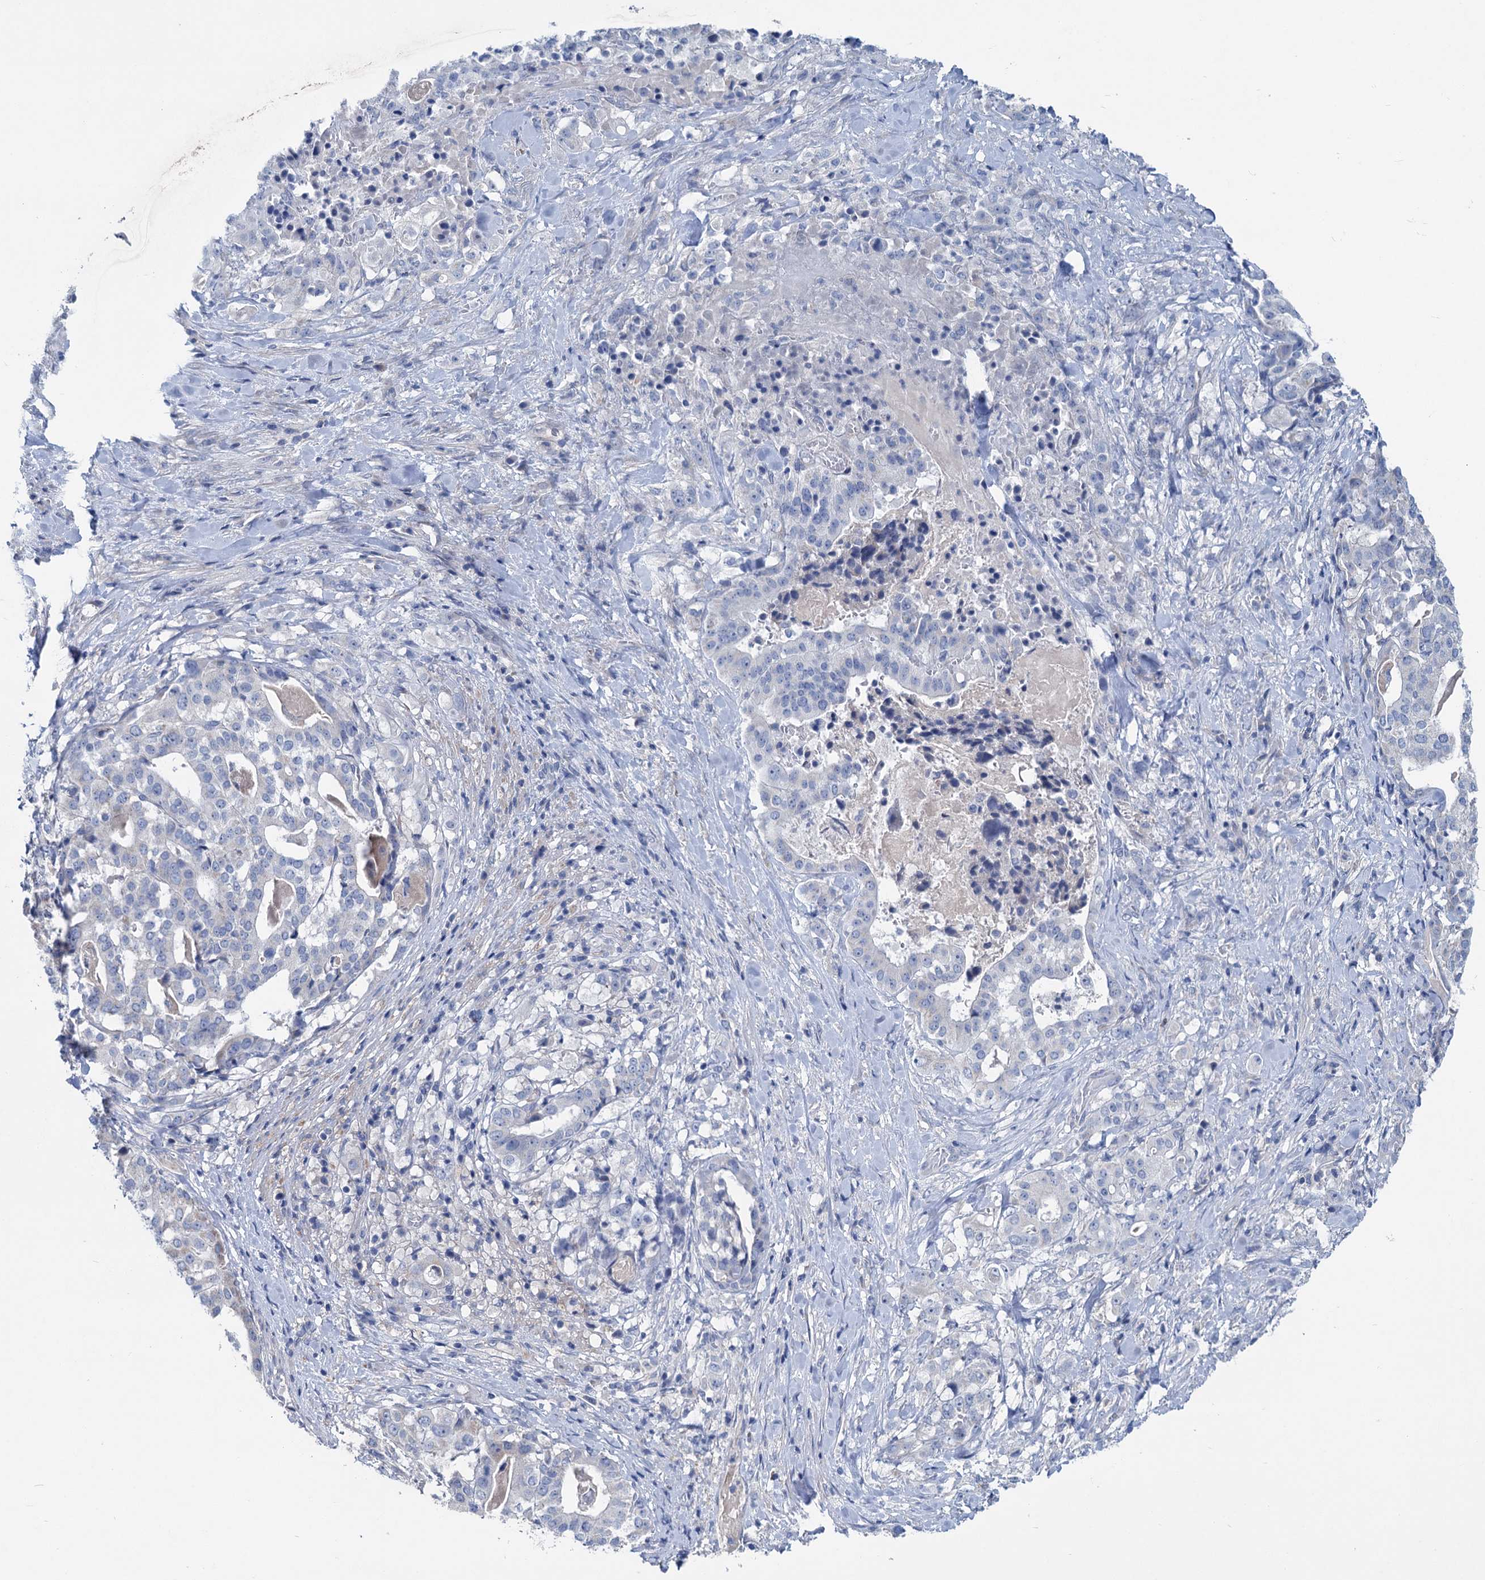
{"staining": {"intensity": "negative", "quantity": "none", "location": "none"}, "tissue": "stomach cancer", "cell_type": "Tumor cells", "image_type": "cancer", "snomed": [{"axis": "morphology", "description": "Adenocarcinoma, NOS"}, {"axis": "topography", "description": "Stomach"}], "caption": "This is an immunohistochemistry histopathology image of stomach adenocarcinoma. There is no positivity in tumor cells.", "gene": "CHDH", "patient": {"sex": "male", "age": 48}}